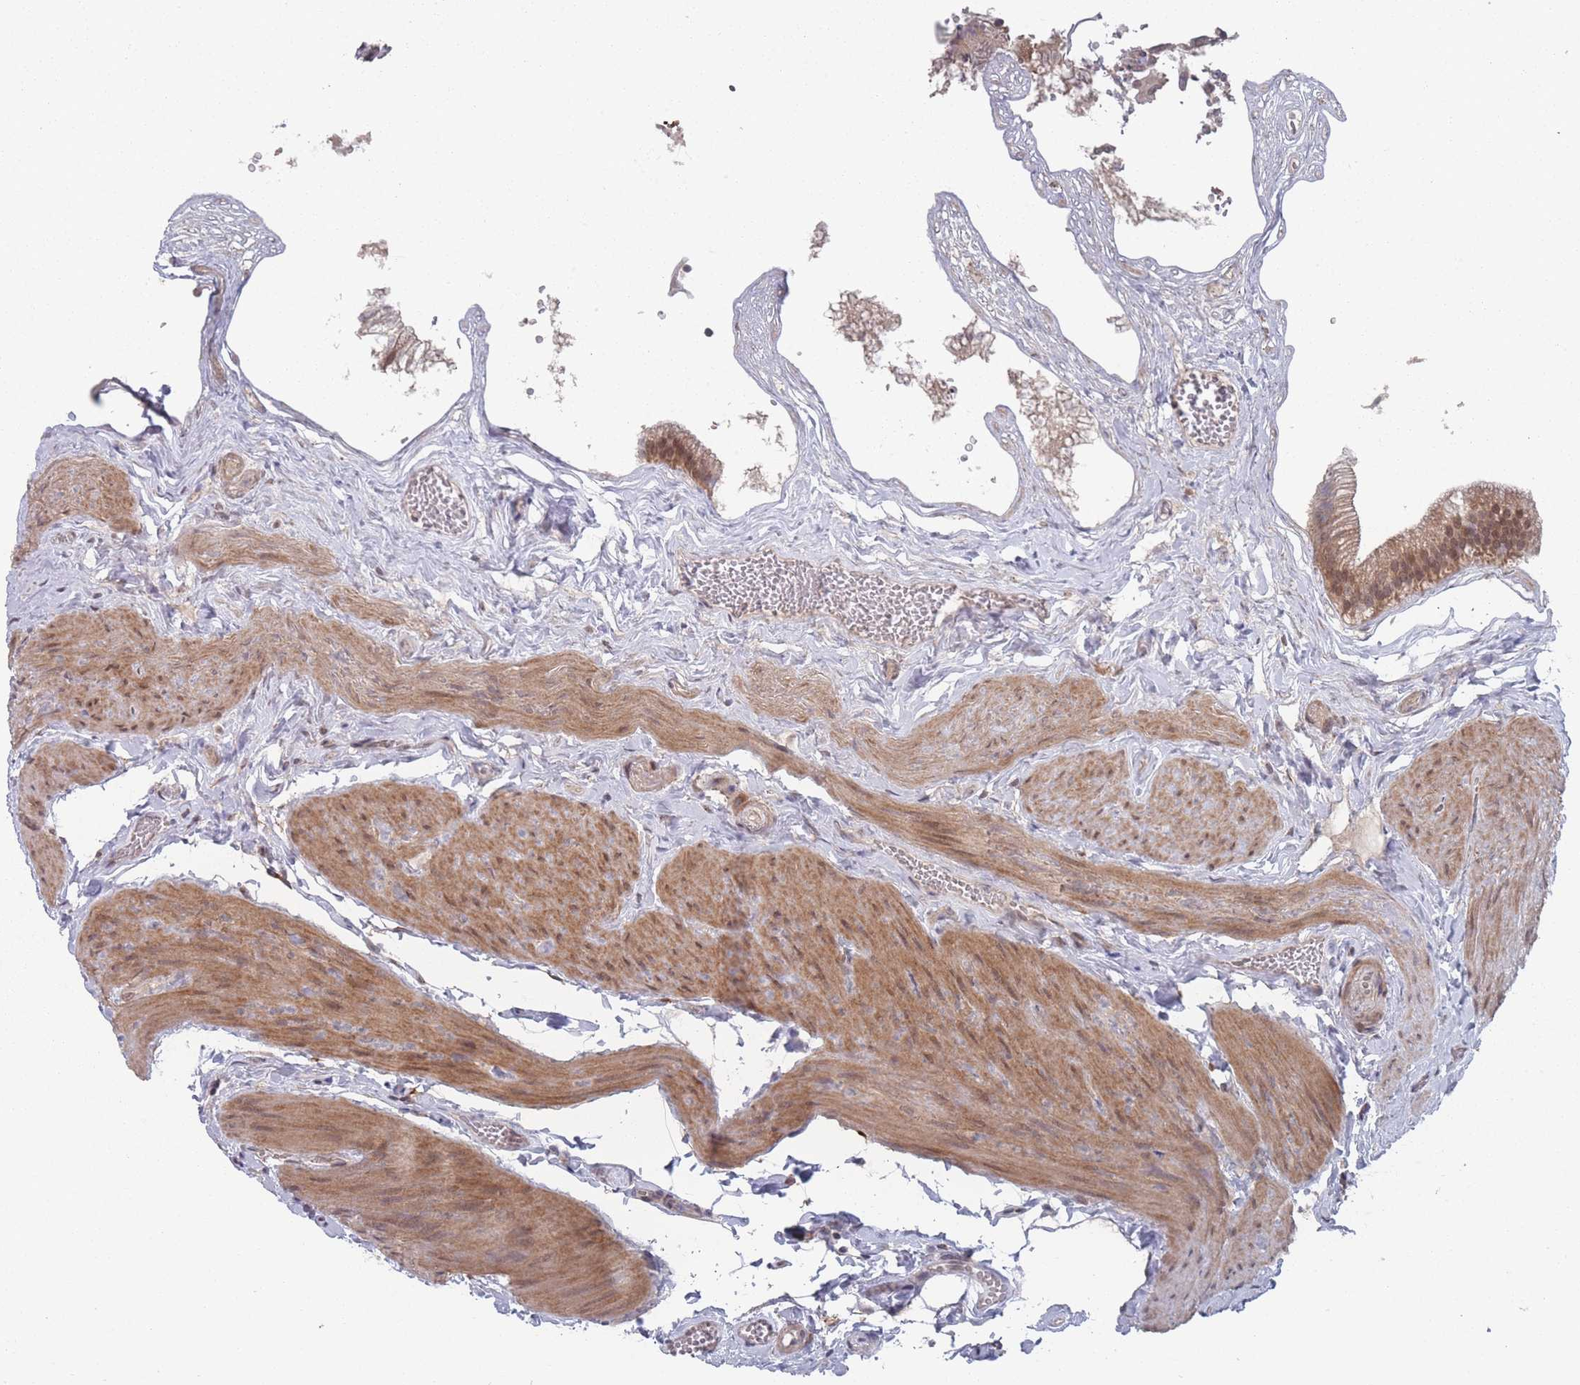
{"staining": {"intensity": "moderate", "quantity": ">75%", "location": "nuclear"}, "tissue": "gallbladder", "cell_type": "Glandular cells", "image_type": "normal", "snomed": [{"axis": "morphology", "description": "Normal tissue, NOS"}, {"axis": "topography", "description": "Gallbladder"}], "caption": "Moderate nuclear protein expression is seen in about >75% of glandular cells in gallbladder. (brown staining indicates protein expression, while blue staining denotes nuclei).", "gene": "CNTRL", "patient": {"sex": "female", "age": 54}}